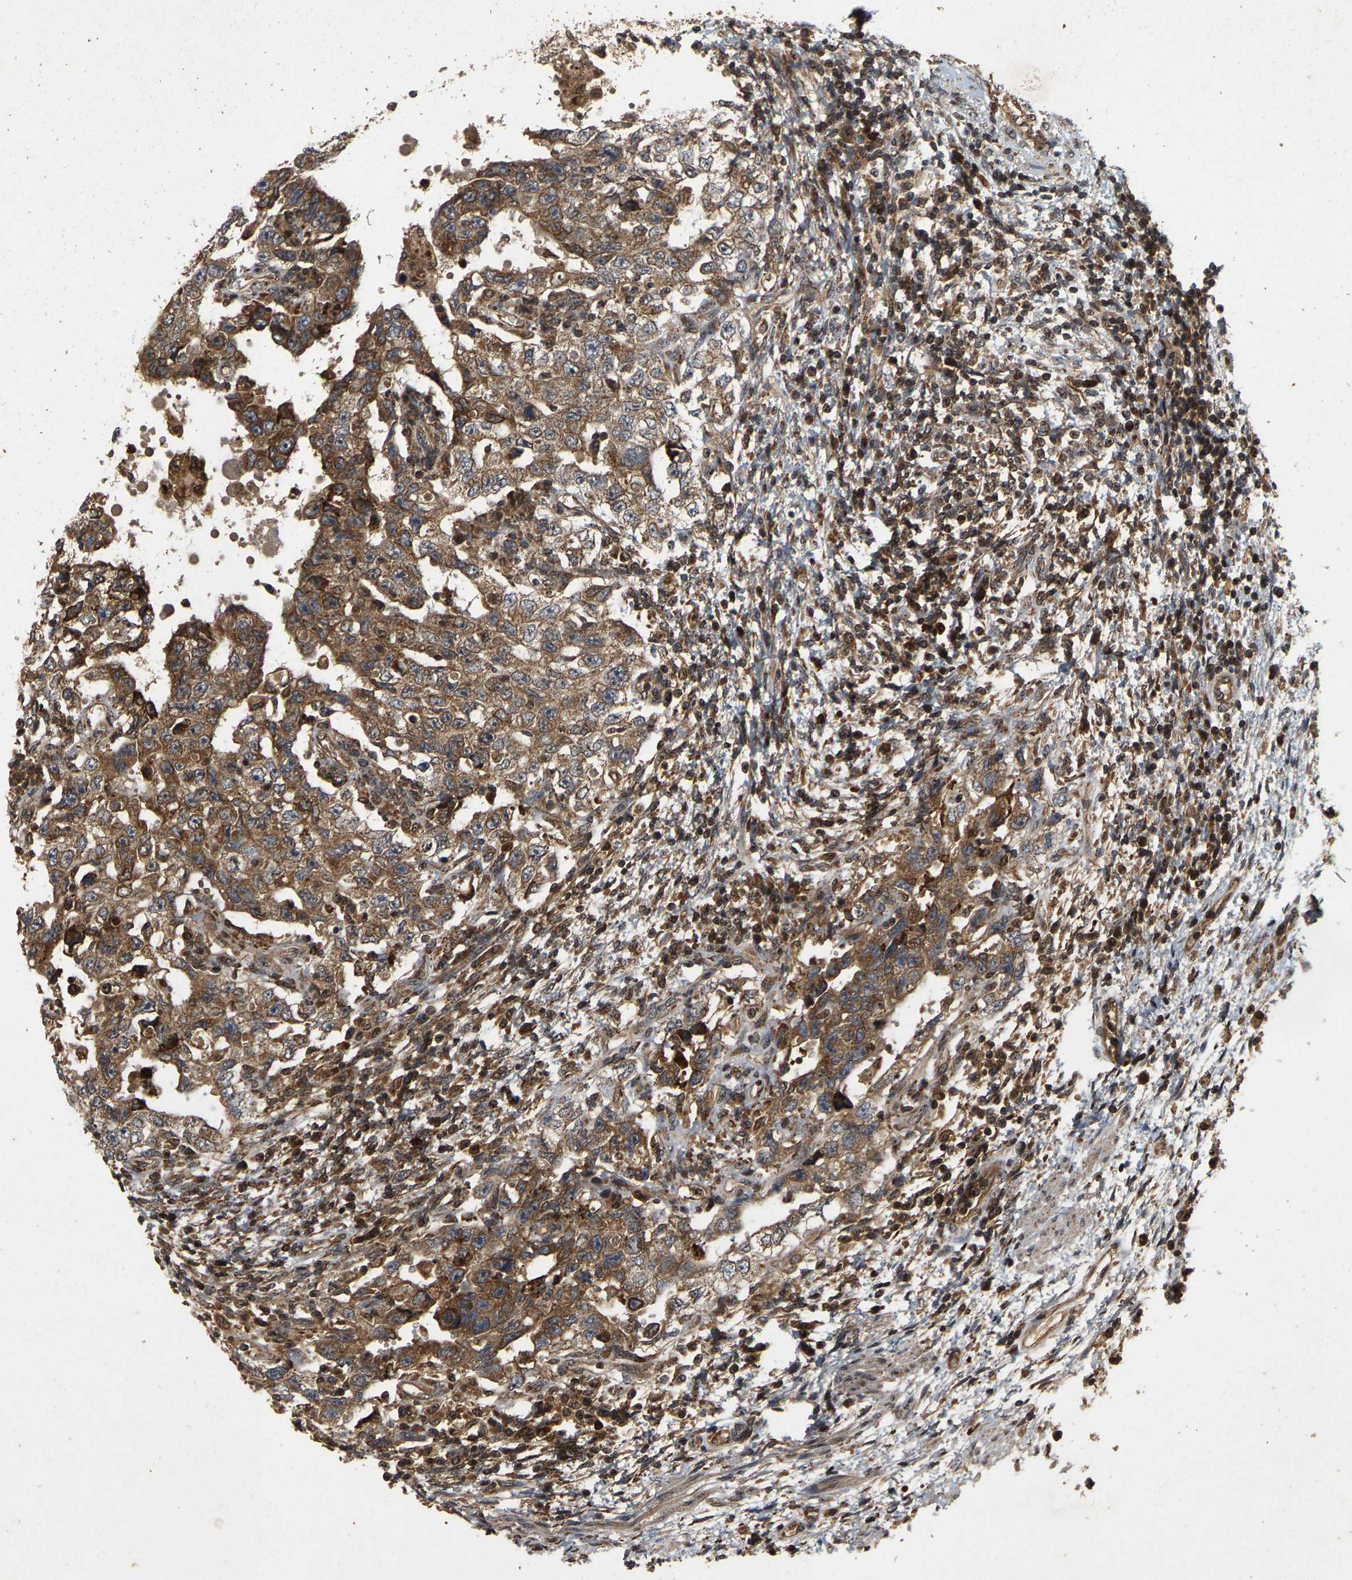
{"staining": {"intensity": "moderate", "quantity": ">75%", "location": "cytoplasmic/membranous"}, "tissue": "testis cancer", "cell_type": "Tumor cells", "image_type": "cancer", "snomed": [{"axis": "morphology", "description": "Carcinoma, Embryonal, NOS"}, {"axis": "topography", "description": "Testis"}], "caption": "Testis embryonal carcinoma was stained to show a protein in brown. There is medium levels of moderate cytoplasmic/membranous expression in approximately >75% of tumor cells. The protein of interest is stained brown, and the nuclei are stained in blue (DAB IHC with brightfield microscopy, high magnification).", "gene": "CIDEC", "patient": {"sex": "male", "age": 26}}